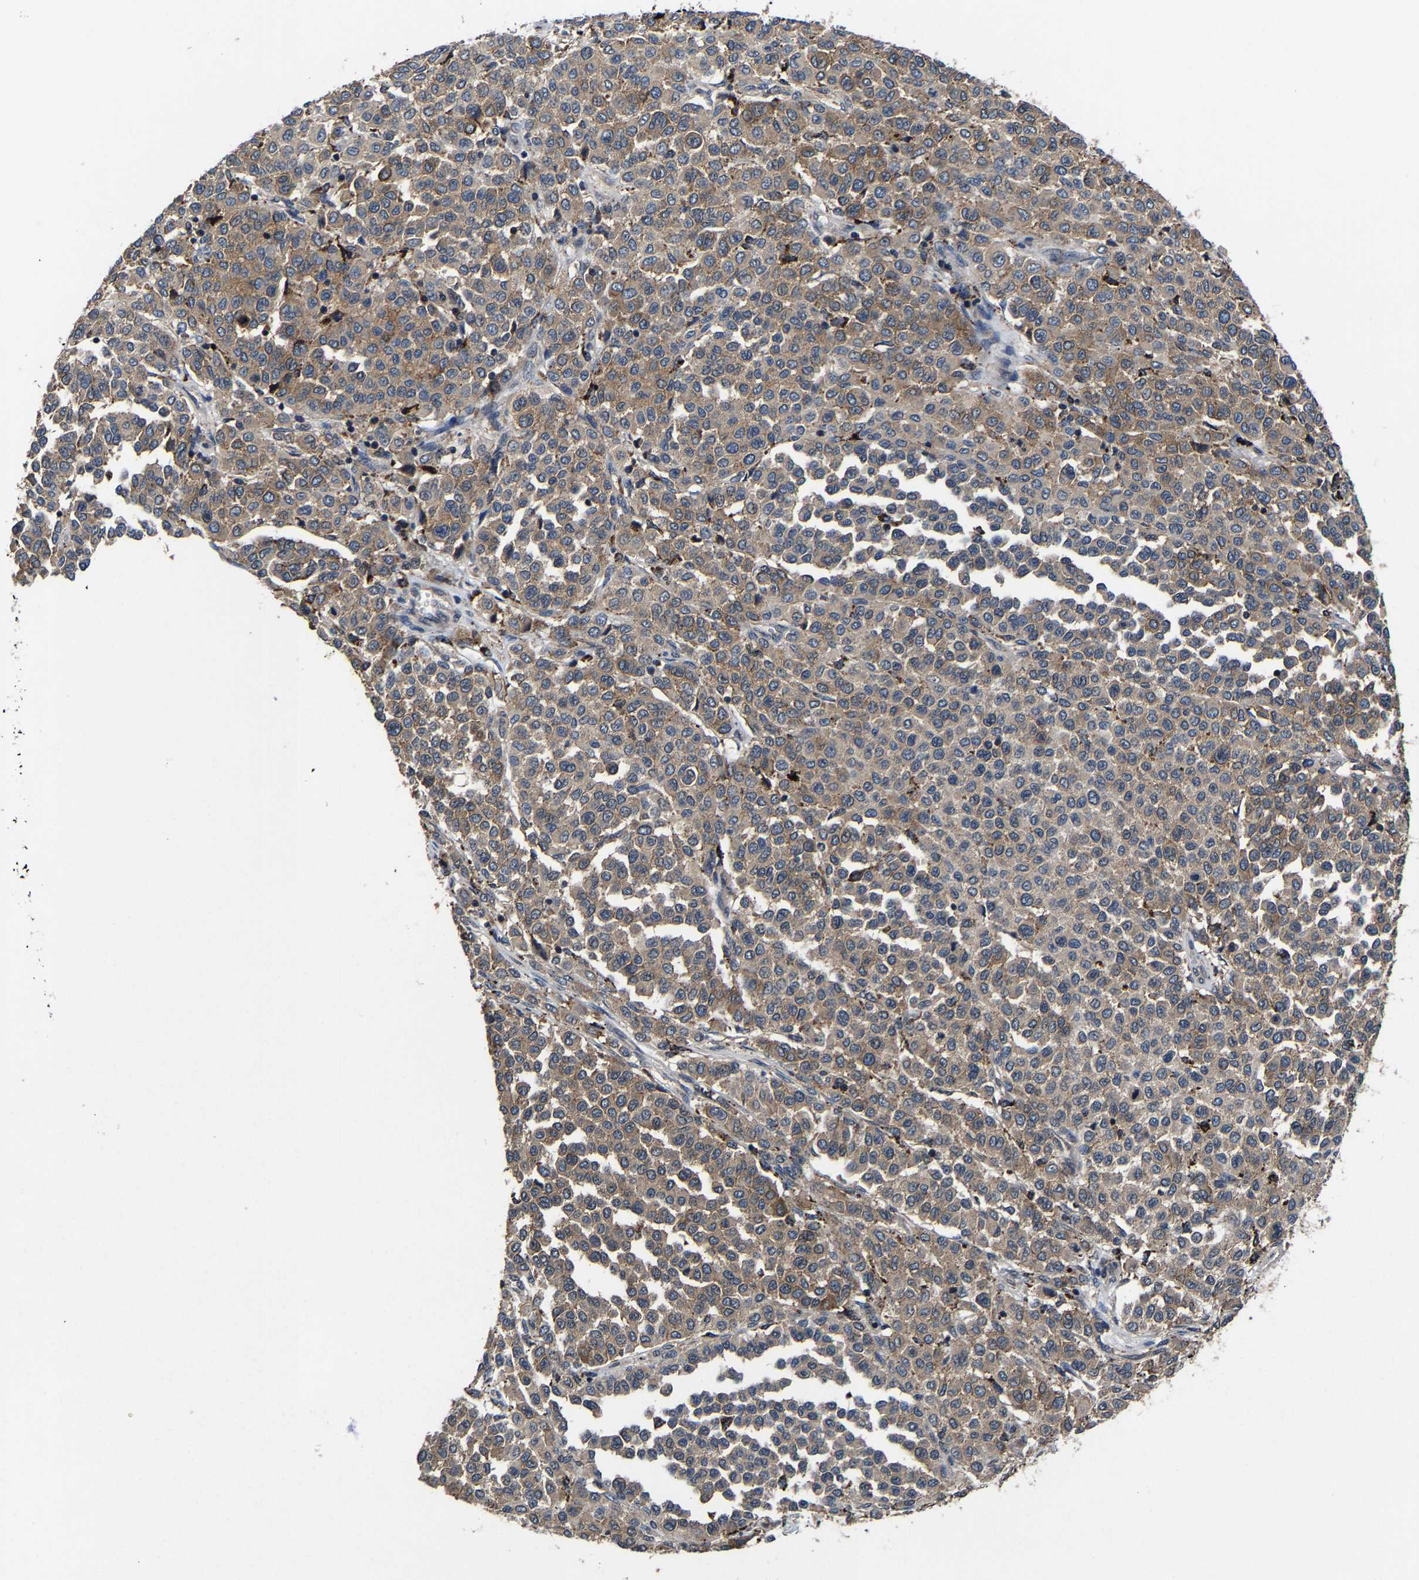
{"staining": {"intensity": "moderate", "quantity": ">75%", "location": "cytoplasmic/membranous"}, "tissue": "melanoma", "cell_type": "Tumor cells", "image_type": "cancer", "snomed": [{"axis": "morphology", "description": "Malignant melanoma, Metastatic site"}, {"axis": "topography", "description": "Pancreas"}], "caption": "Malignant melanoma (metastatic site) was stained to show a protein in brown. There is medium levels of moderate cytoplasmic/membranous expression in about >75% of tumor cells.", "gene": "ZCCHC7", "patient": {"sex": "female", "age": 30}}